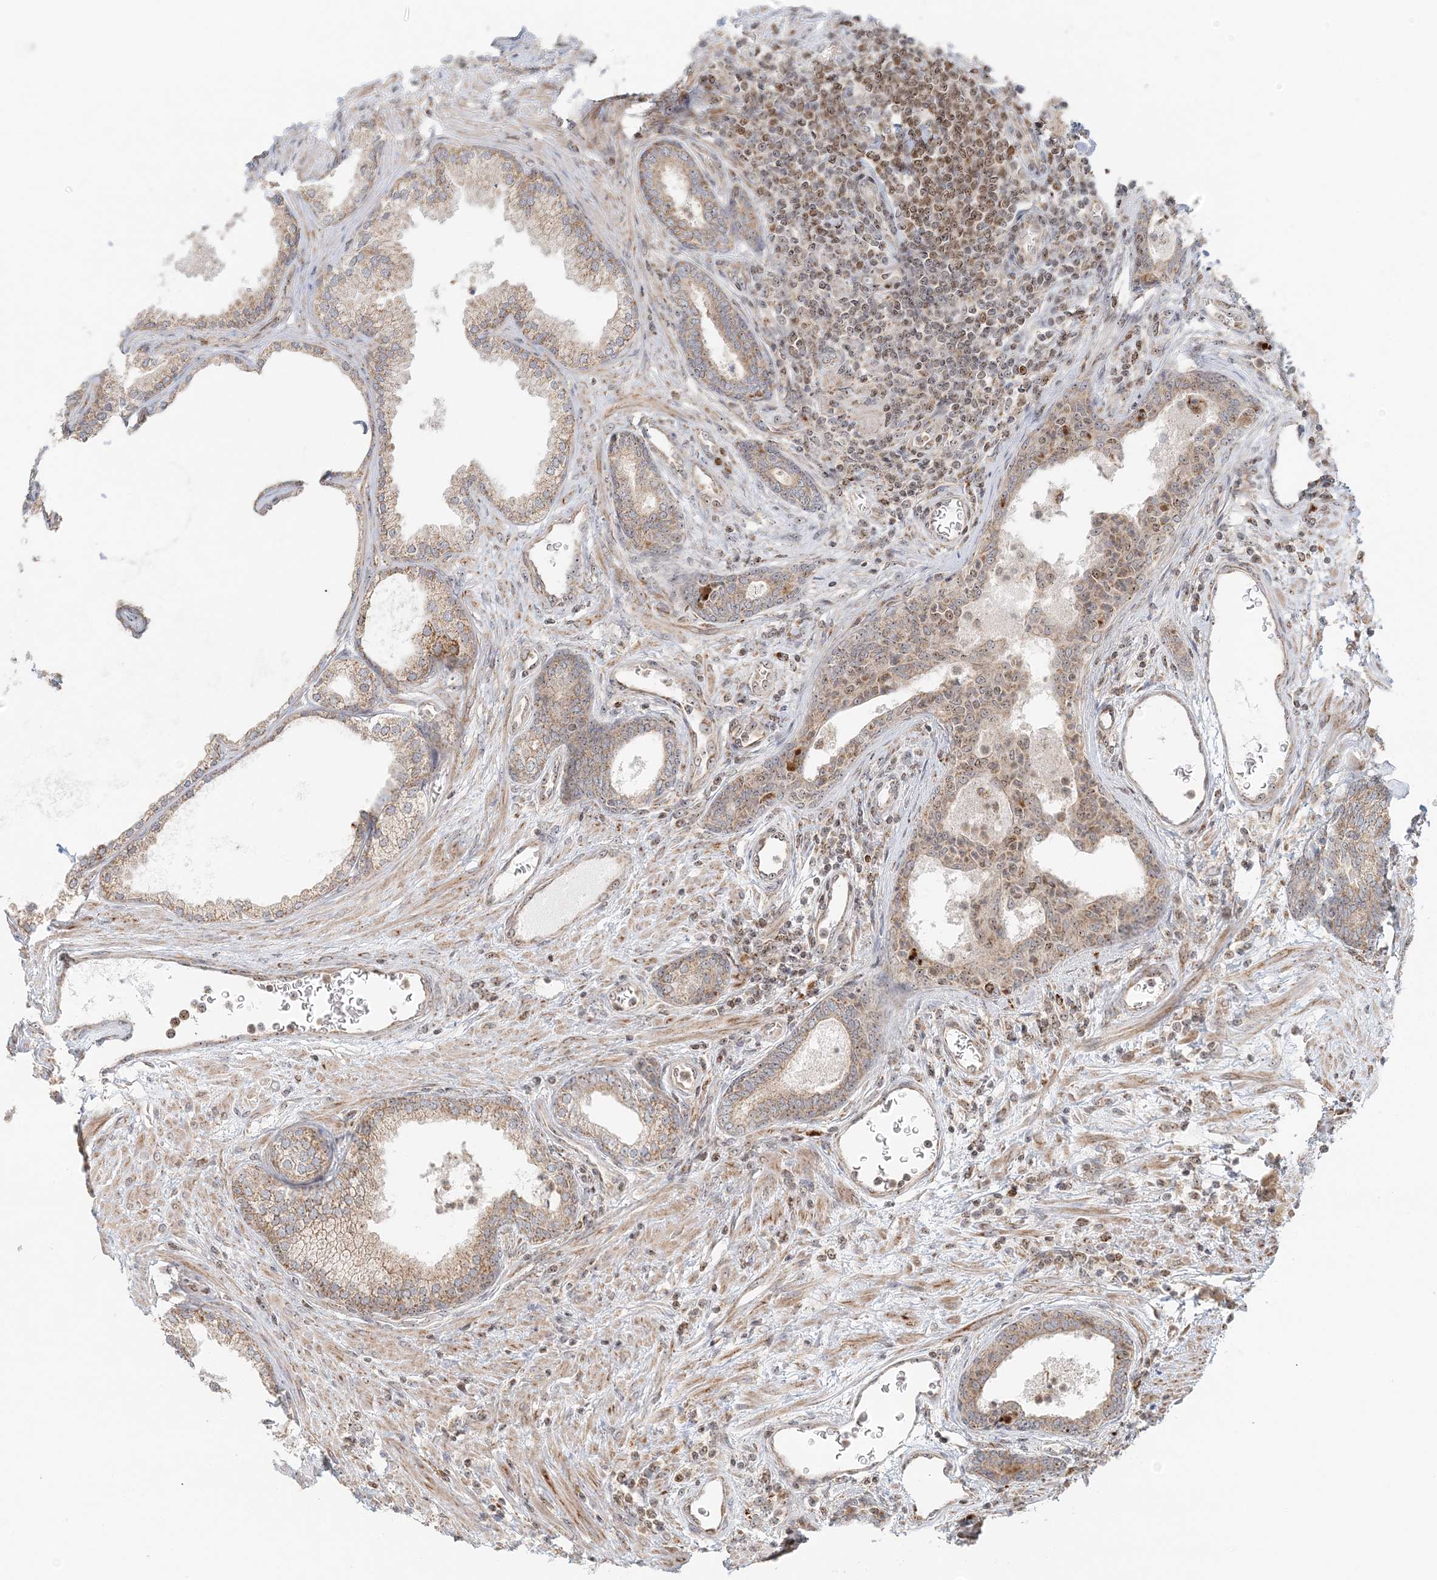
{"staining": {"intensity": "weak", "quantity": "25%-75%", "location": "cytoplasmic/membranous,nuclear"}, "tissue": "prostate", "cell_type": "Glandular cells", "image_type": "normal", "snomed": [{"axis": "morphology", "description": "Normal tissue, NOS"}, {"axis": "topography", "description": "Prostate"}], "caption": "Immunohistochemistry (IHC) (DAB (3,3'-diaminobenzidine)) staining of unremarkable prostate reveals weak cytoplasmic/membranous,nuclear protein expression in about 25%-75% of glandular cells.", "gene": "UBE2F", "patient": {"sex": "male", "age": 76}}